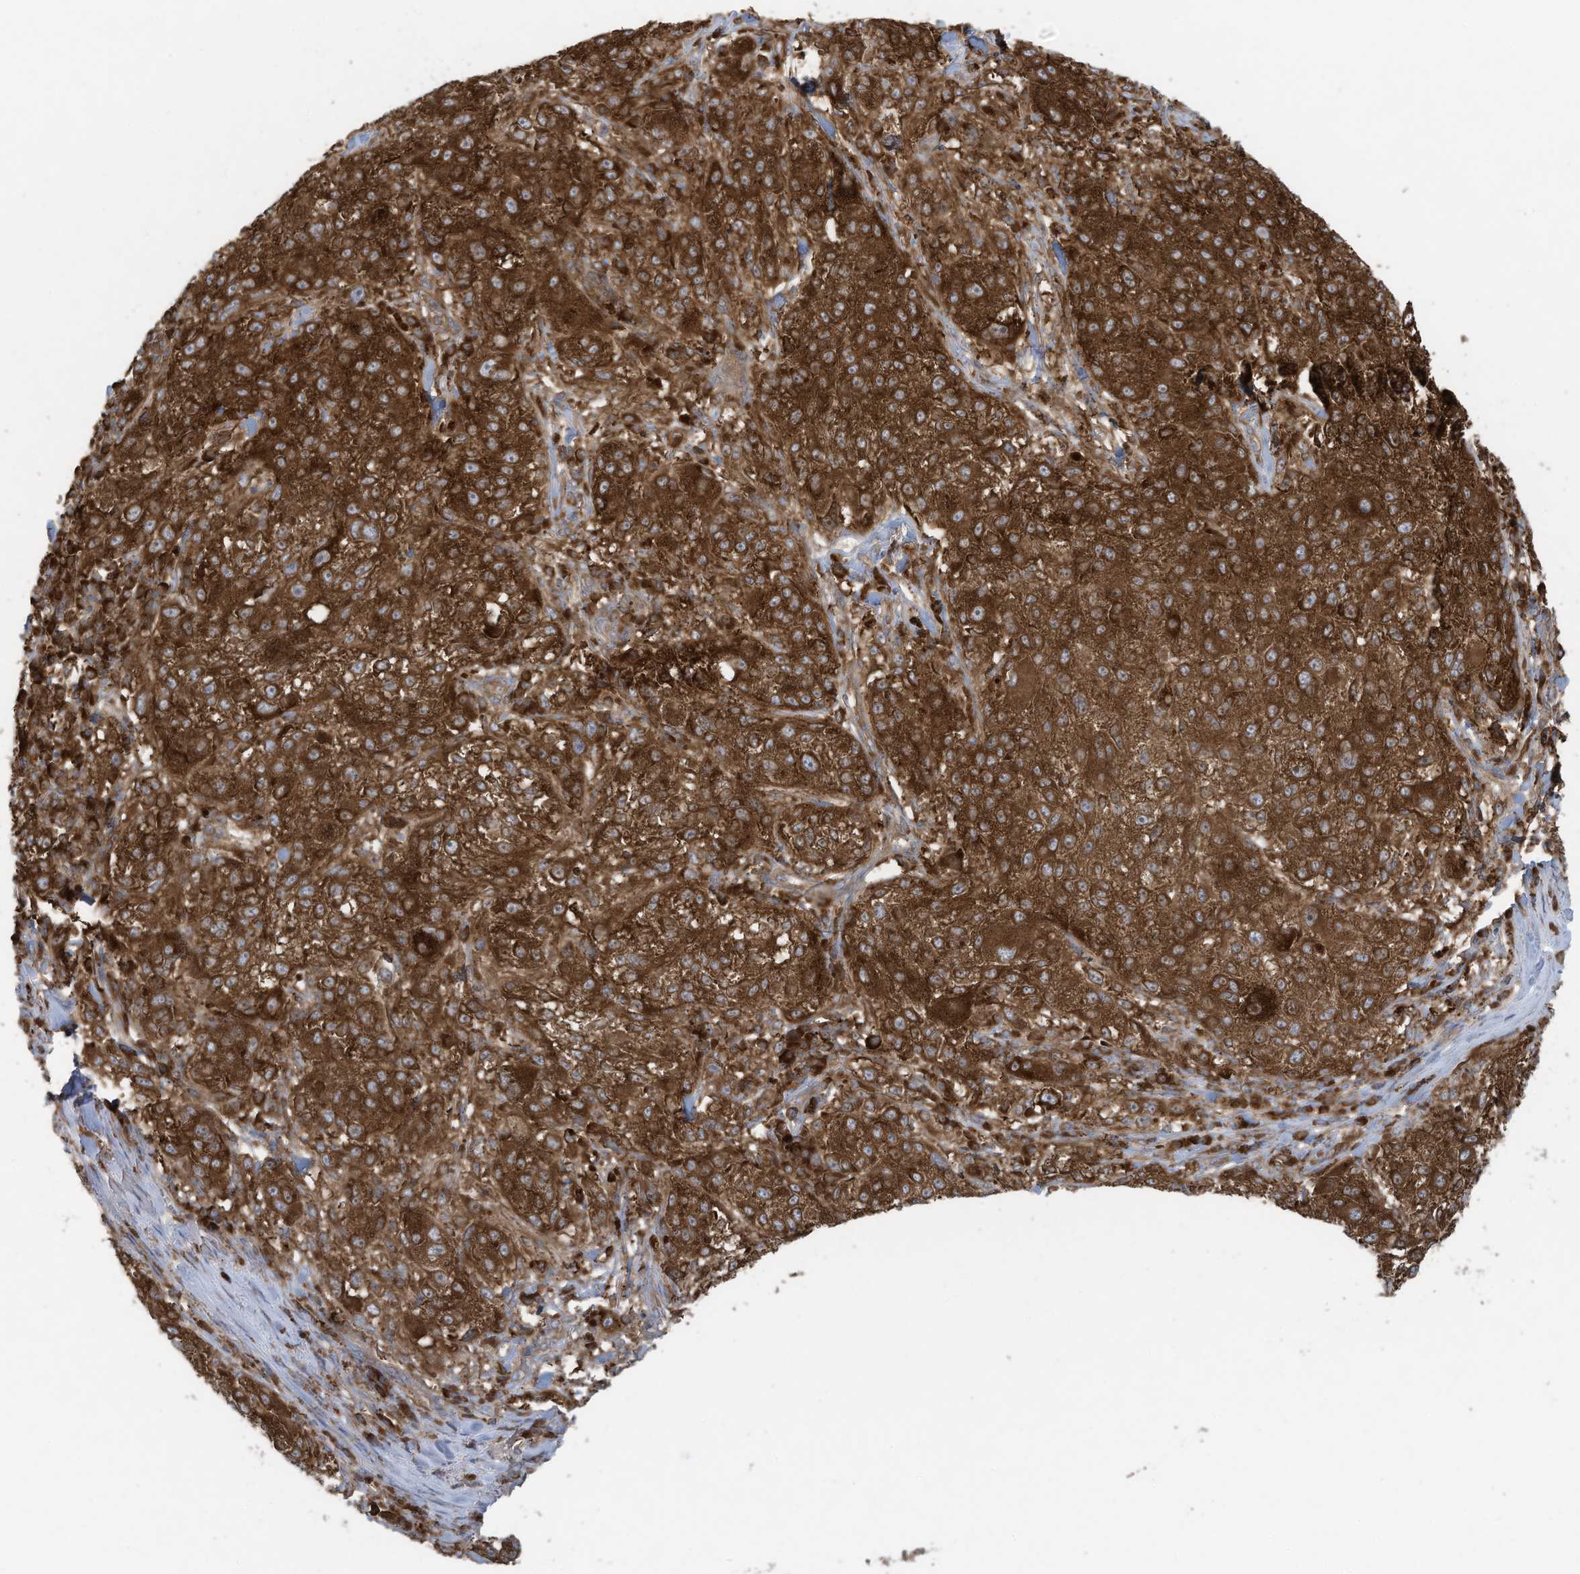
{"staining": {"intensity": "strong", "quantity": ">75%", "location": "cytoplasmic/membranous"}, "tissue": "melanoma", "cell_type": "Tumor cells", "image_type": "cancer", "snomed": [{"axis": "morphology", "description": "Necrosis, NOS"}, {"axis": "morphology", "description": "Malignant melanoma, NOS"}, {"axis": "topography", "description": "Skin"}], "caption": "Protein expression analysis of human melanoma reveals strong cytoplasmic/membranous staining in approximately >75% of tumor cells. (brown staining indicates protein expression, while blue staining denotes nuclei).", "gene": "OLA1", "patient": {"sex": "female", "age": 87}}